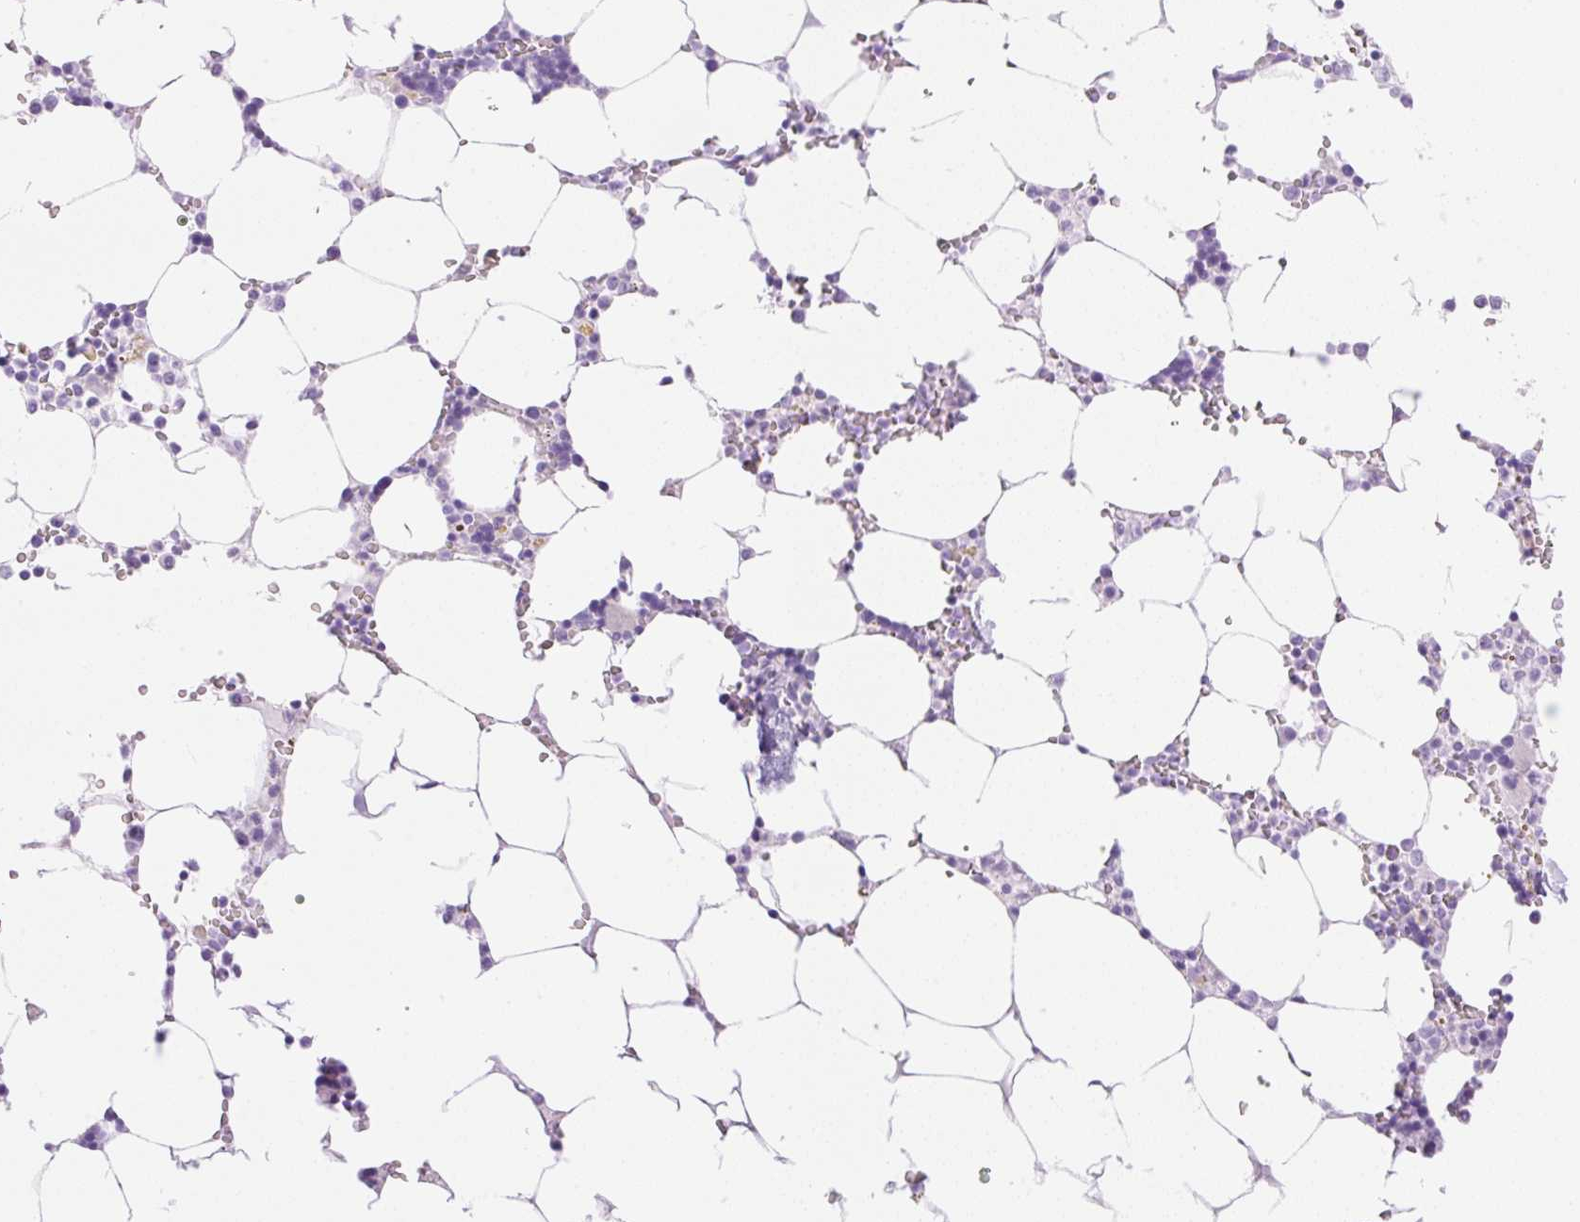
{"staining": {"intensity": "negative", "quantity": "none", "location": "none"}, "tissue": "bone marrow", "cell_type": "Hematopoietic cells", "image_type": "normal", "snomed": [{"axis": "morphology", "description": "Normal tissue, NOS"}, {"axis": "topography", "description": "Bone marrow"}], "caption": "DAB (3,3'-diaminobenzidine) immunohistochemical staining of normal human bone marrow exhibits no significant expression in hematopoietic cells.", "gene": "SPRR4", "patient": {"sex": "male", "age": 64}}